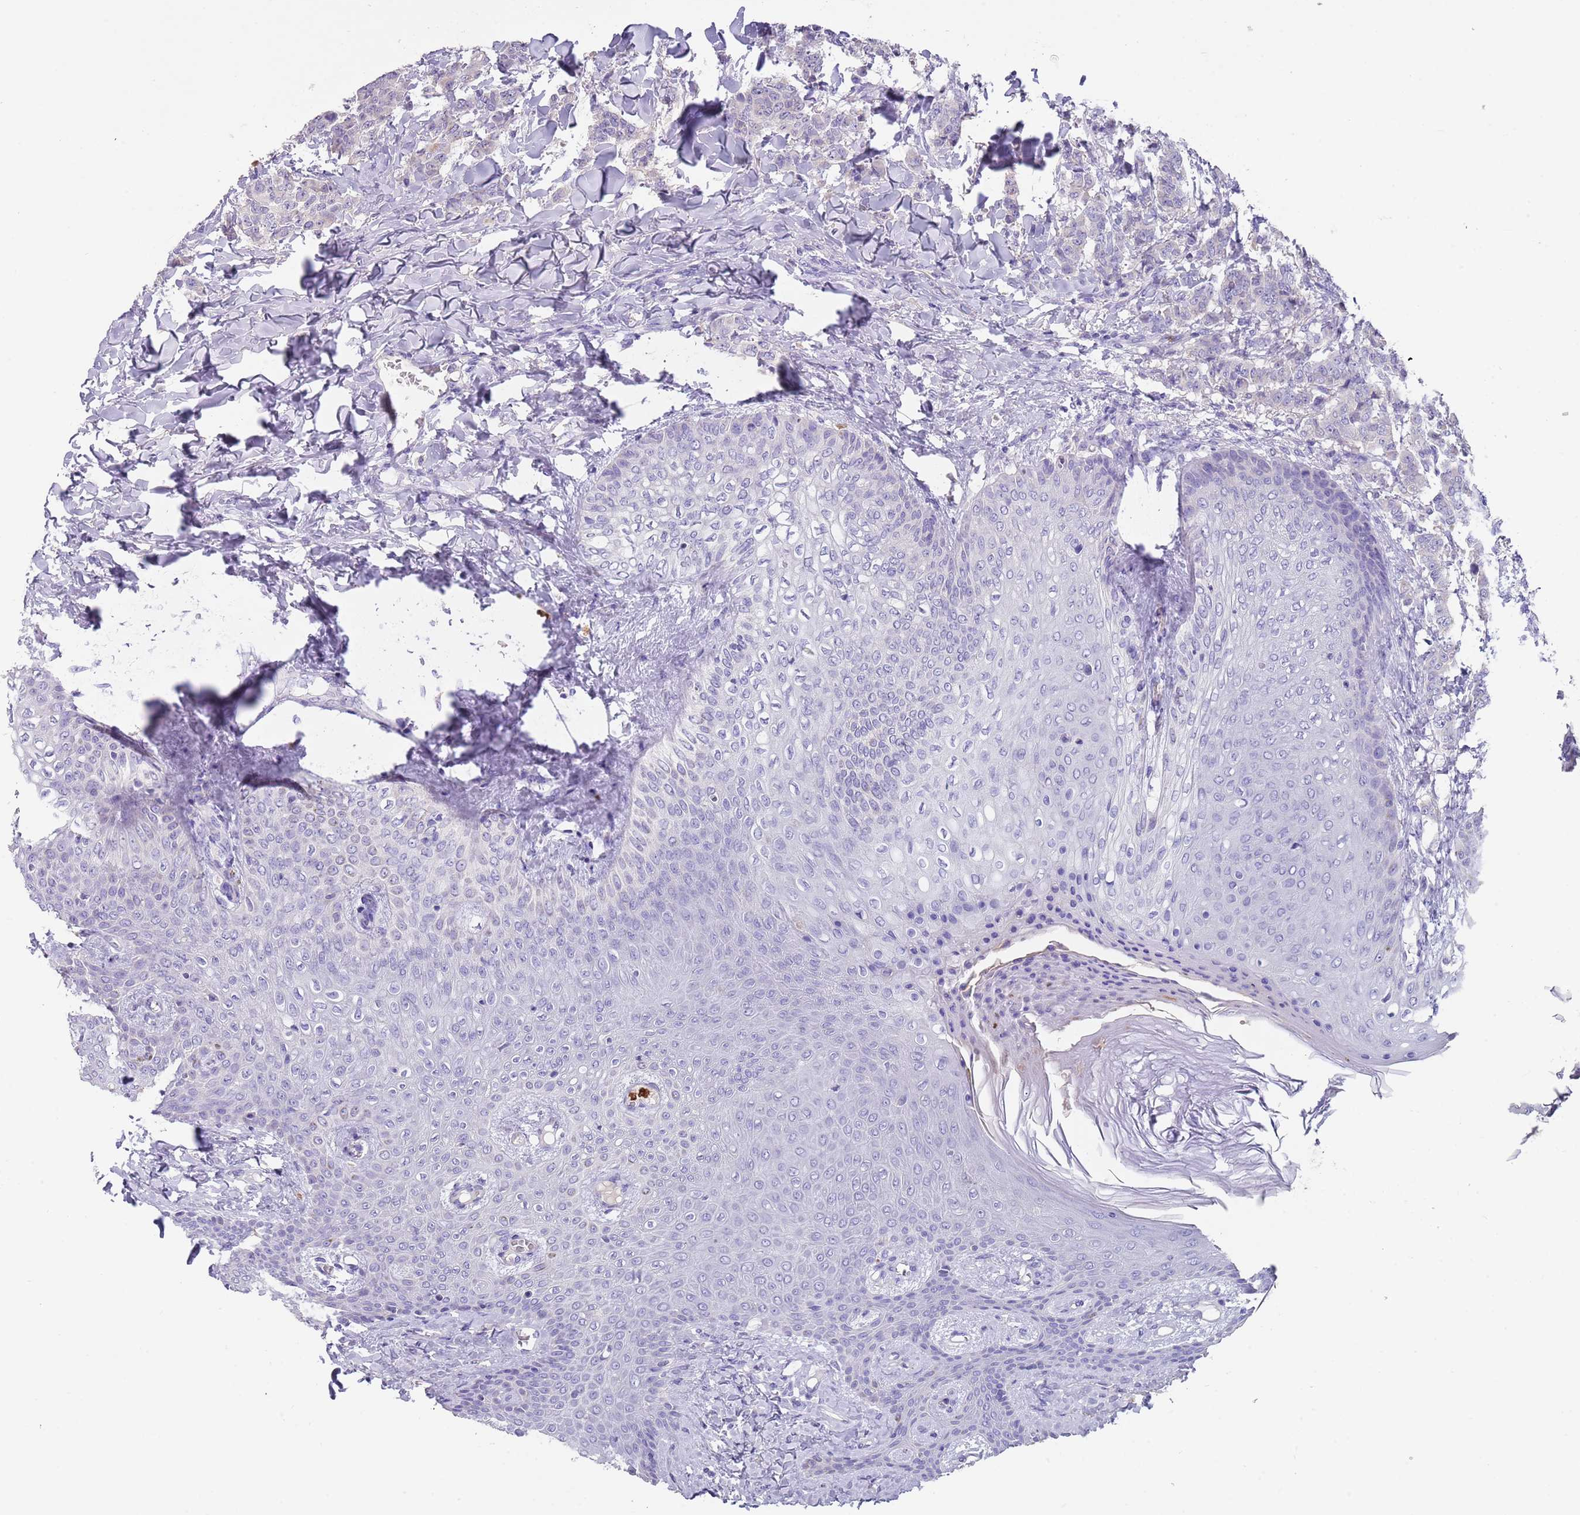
{"staining": {"intensity": "negative", "quantity": "none", "location": "none"}, "tissue": "breast cancer", "cell_type": "Tumor cells", "image_type": "cancer", "snomed": [{"axis": "morphology", "description": "Duct carcinoma"}, {"axis": "topography", "description": "Breast"}], "caption": "Tumor cells show no significant staining in breast cancer.", "gene": "TMEM251", "patient": {"sex": "female", "age": 40}}